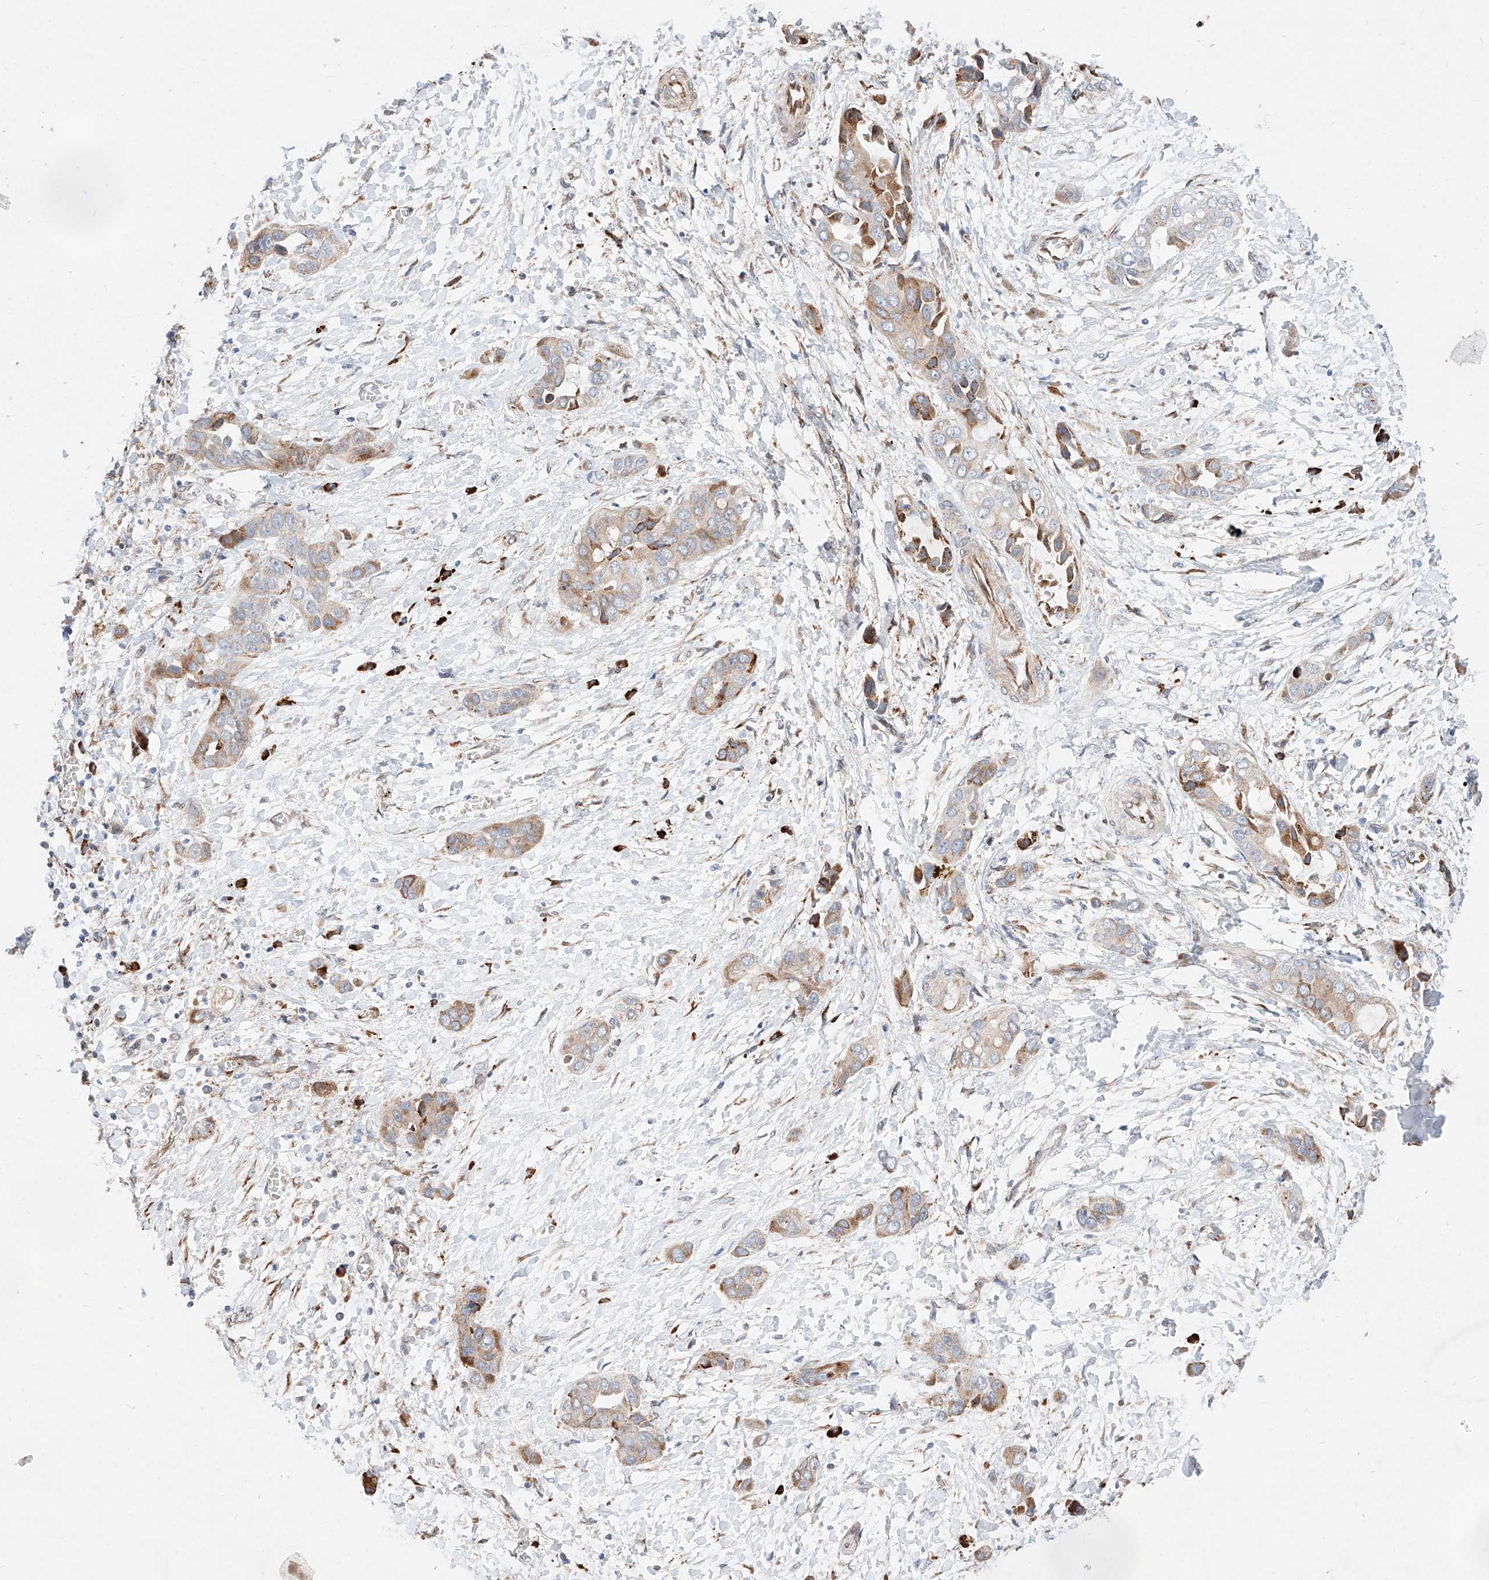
{"staining": {"intensity": "moderate", "quantity": "<25%", "location": "cytoplasmic/membranous"}, "tissue": "liver cancer", "cell_type": "Tumor cells", "image_type": "cancer", "snomed": [{"axis": "morphology", "description": "Cholangiocarcinoma"}, {"axis": "topography", "description": "Liver"}], "caption": "This is an image of IHC staining of cholangiocarcinoma (liver), which shows moderate staining in the cytoplasmic/membranous of tumor cells.", "gene": "ATP9B", "patient": {"sex": "female", "age": 52}}